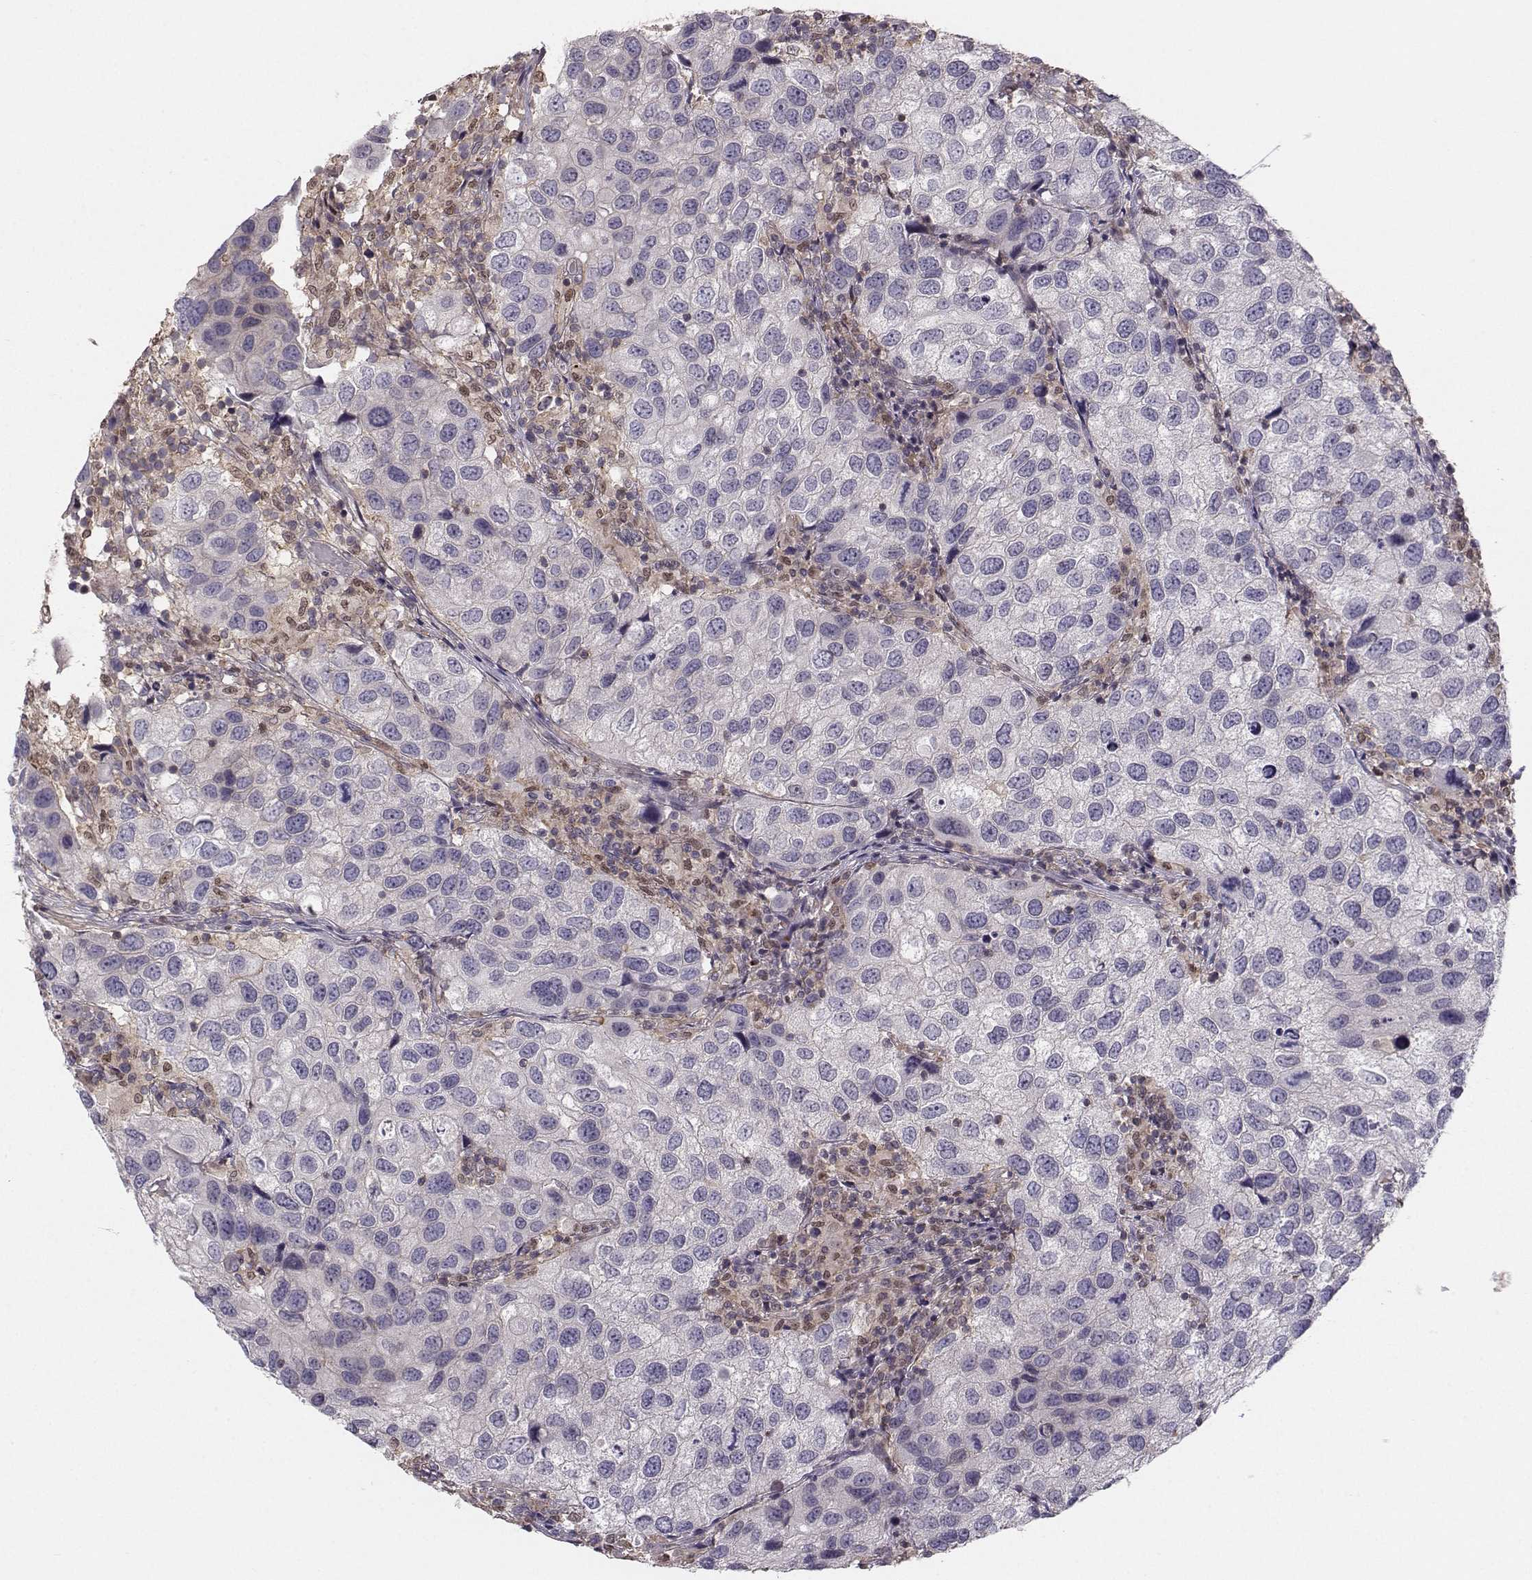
{"staining": {"intensity": "negative", "quantity": "none", "location": "none"}, "tissue": "urothelial cancer", "cell_type": "Tumor cells", "image_type": "cancer", "snomed": [{"axis": "morphology", "description": "Urothelial carcinoma, High grade"}, {"axis": "topography", "description": "Urinary bladder"}], "caption": "DAB (3,3'-diaminobenzidine) immunohistochemical staining of human urothelial cancer exhibits no significant expression in tumor cells.", "gene": "ASB16", "patient": {"sex": "male", "age": 79}}